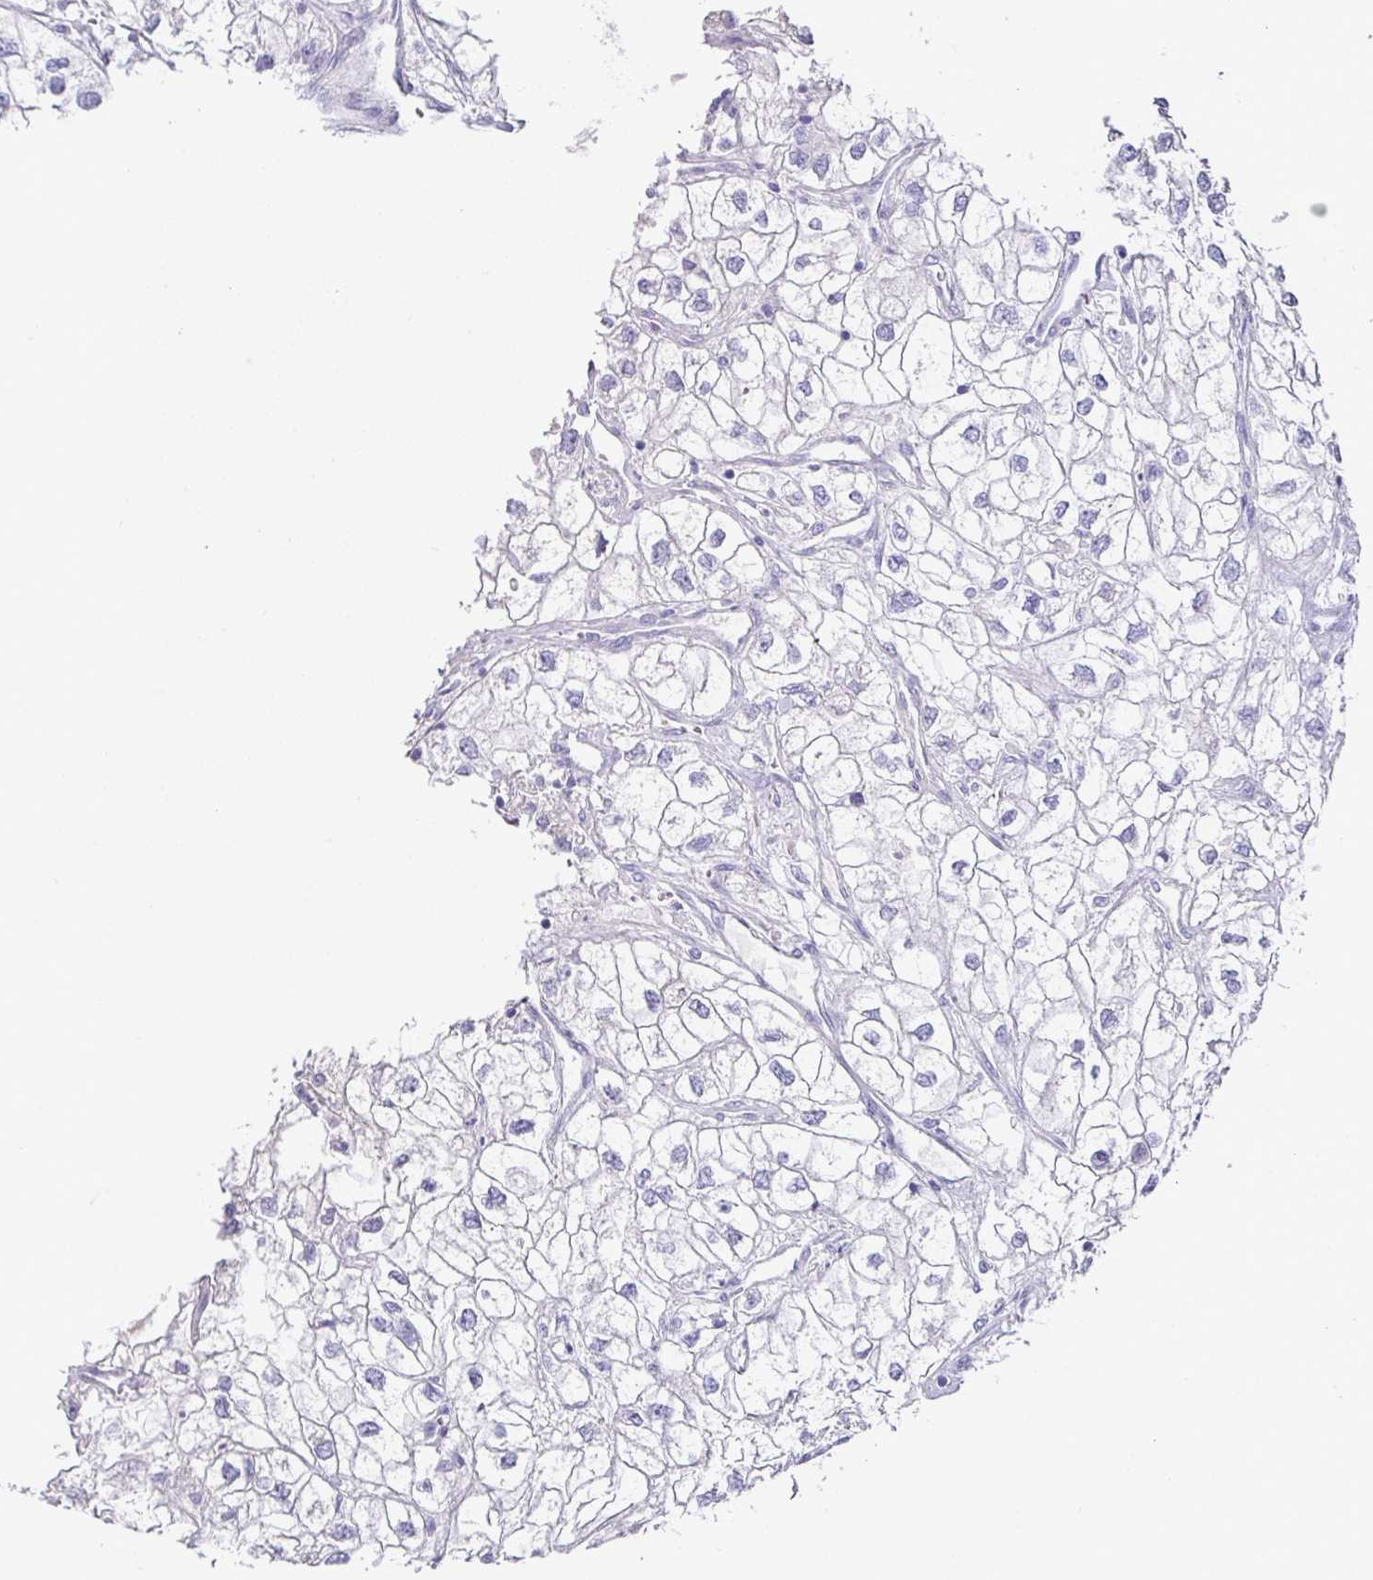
{"staining": {"intensity": "negative", "quantity": "none", "location": "none"}, "tissue": "renal cancer", "cell_type": "Tumor cells", "image_type": "cancer", "snomed": [{"axis": "morphology", "description": "Adenocarcinoma, NOS"}, {"axis": "topography", "description": "Kidney"}], "caption": "This is an IHC photomicrograph of renal adenocarcinoma. There is no staining in tumor cells.", "gene": "TARM1", "patient": {"sex": "male", "age": 59}}